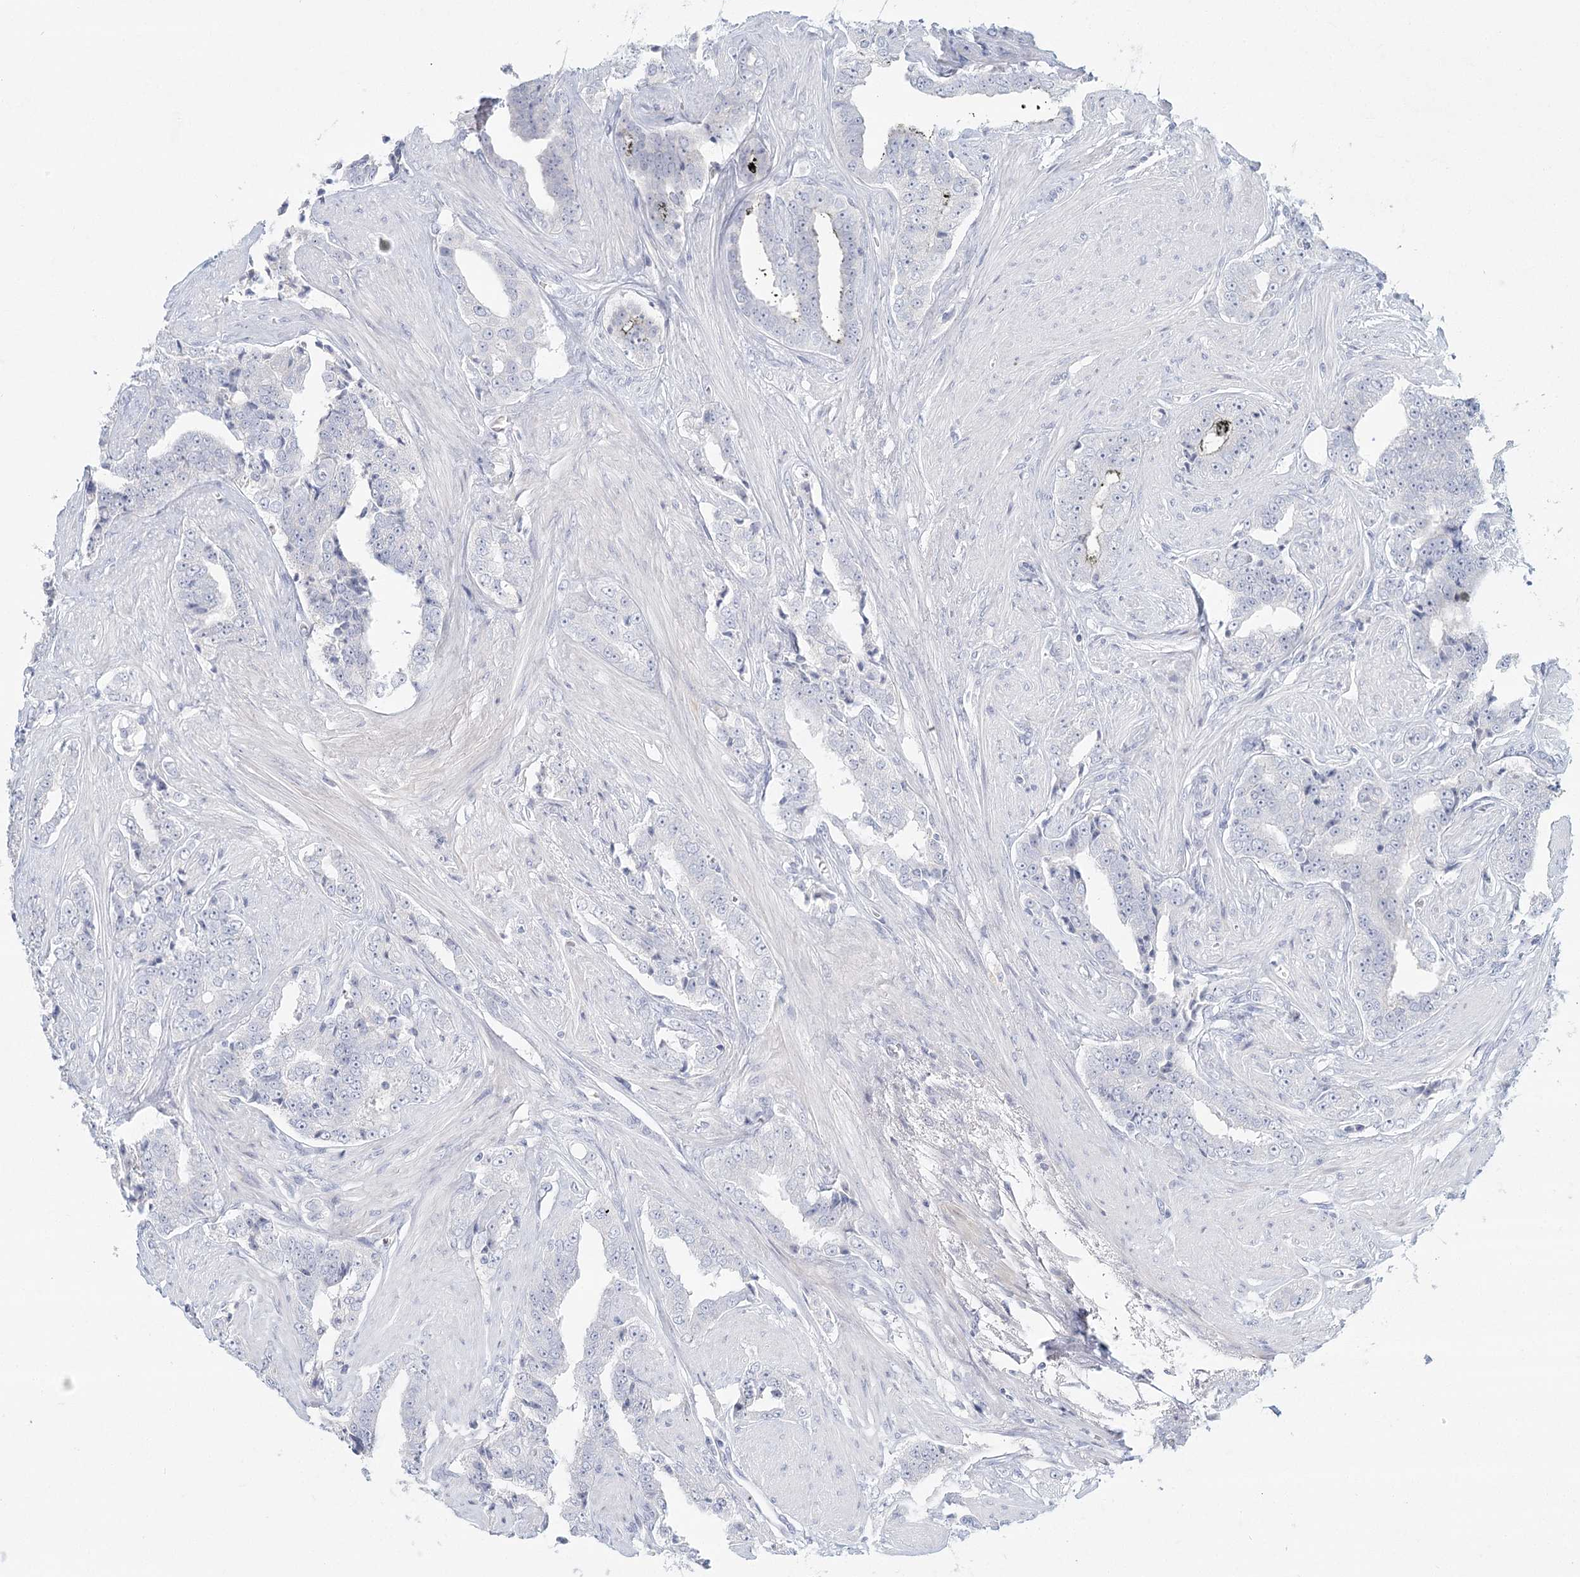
{"staining": {"intensity": "negative", "quantity": "none", "location": "none"}, "tissue": "prostate cancer", "cell_type": "Tumor cells", "image_type": "cancer", "snomed": [{"axis": "morphology", "description": "Adenocarcinoma, High grade"}, {"axis": "topography", "description": "Prostate"}], "caption": "A micrograph of human prostate adenocarcinoma (high-grade) is negative for staining in tumor cells.", "gene": "DMGDH", "patient": {"sex": "male", "age": 71}}